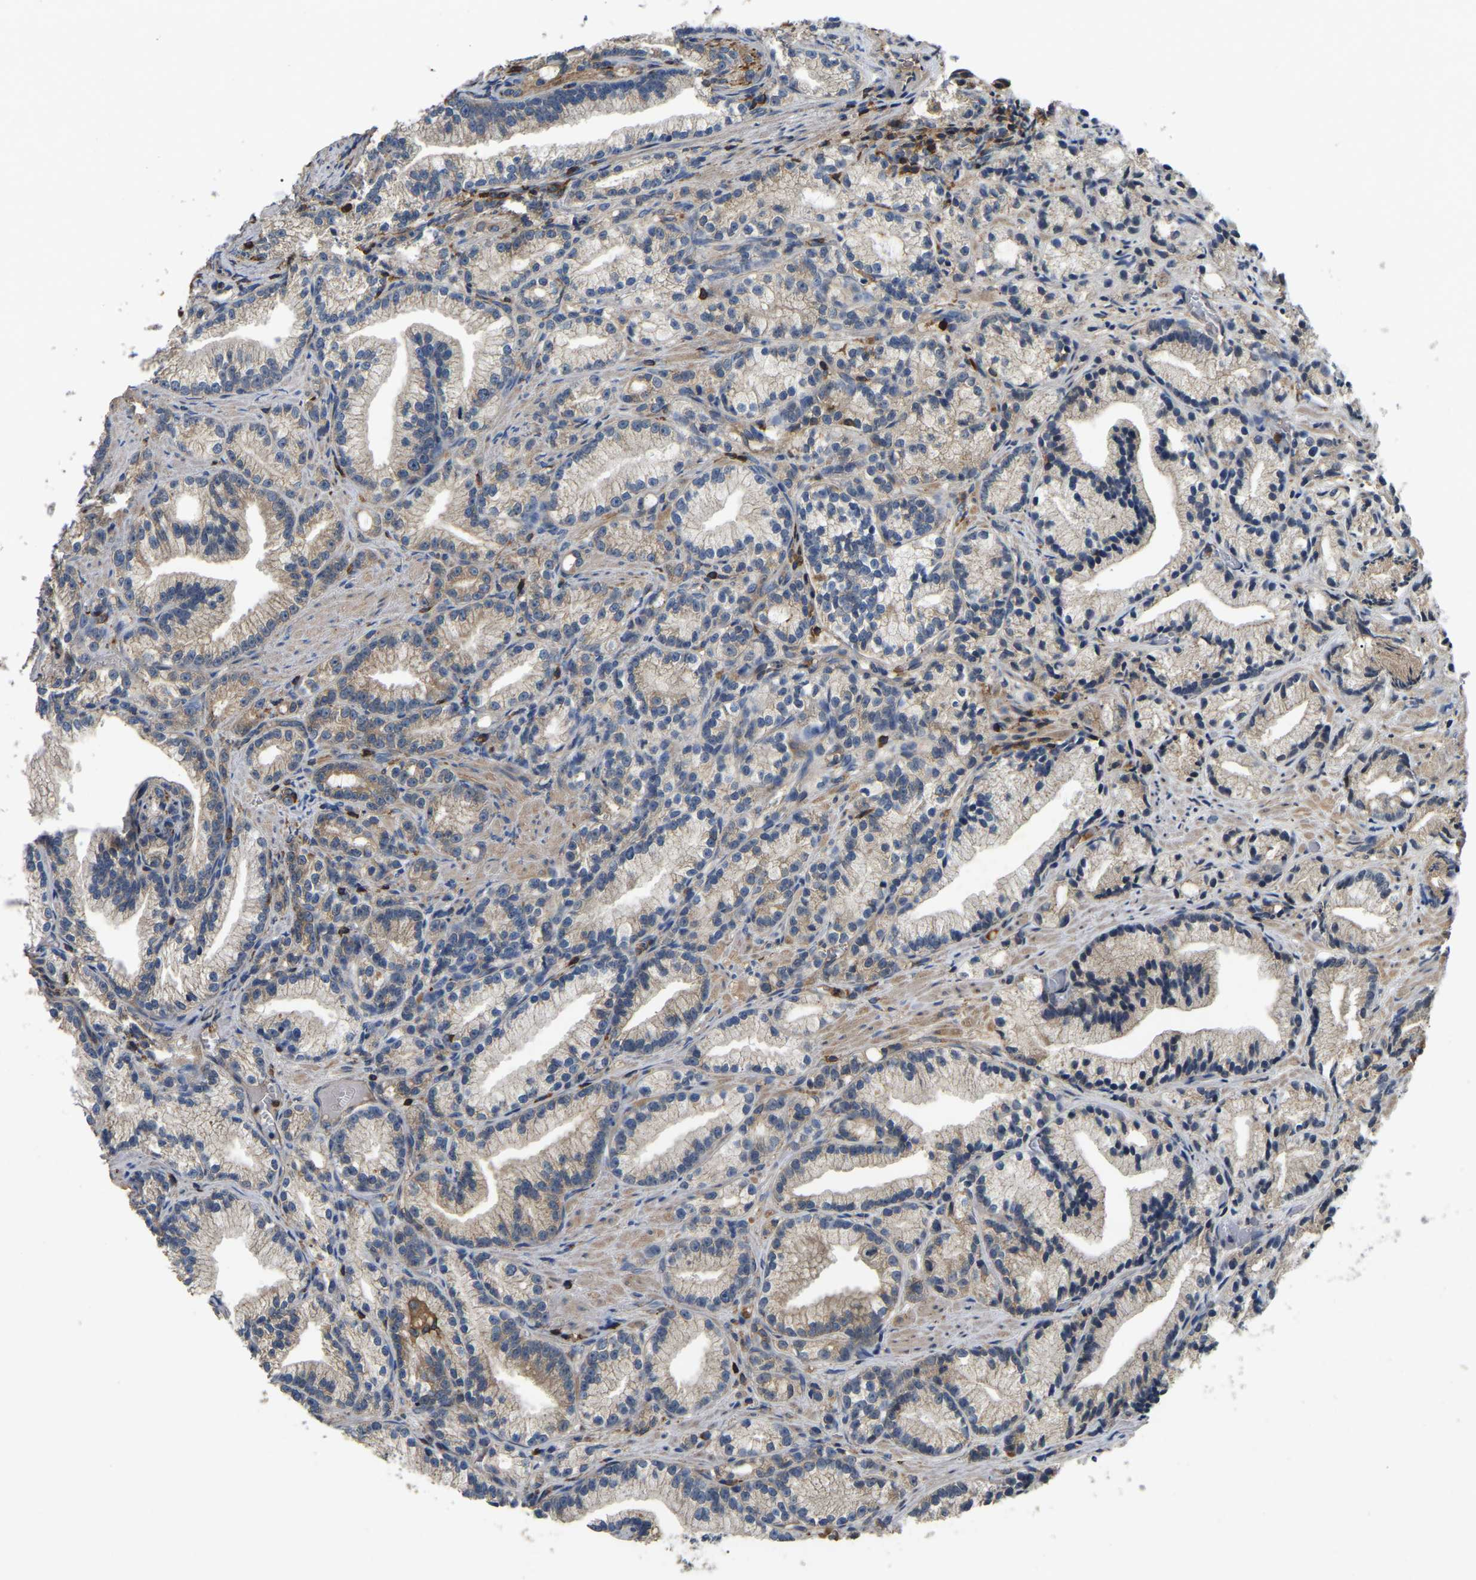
{"staining": {"intensity": "weak", "quantity": "25%-75%", "location": "cytoplasmic/membranous"}, "tissue": "prostate cancer", "cell_type": "Tumor cells", "image_type": "cancer", "snomed": [{"axis": "morphology", "description": "Adenocarcinoma, Low grade"}, {"axis": "topography", "description": "Prostate"}], "caption": "IHC histopathology image of human prostate cancer stained for a protein (brown), which reveals low levels of weak cytoplasmic/membranous expression in about 25%-75% of tumor cells.", "gene": "SMPD2", "patient": {"sex": "male", "age": 89}}